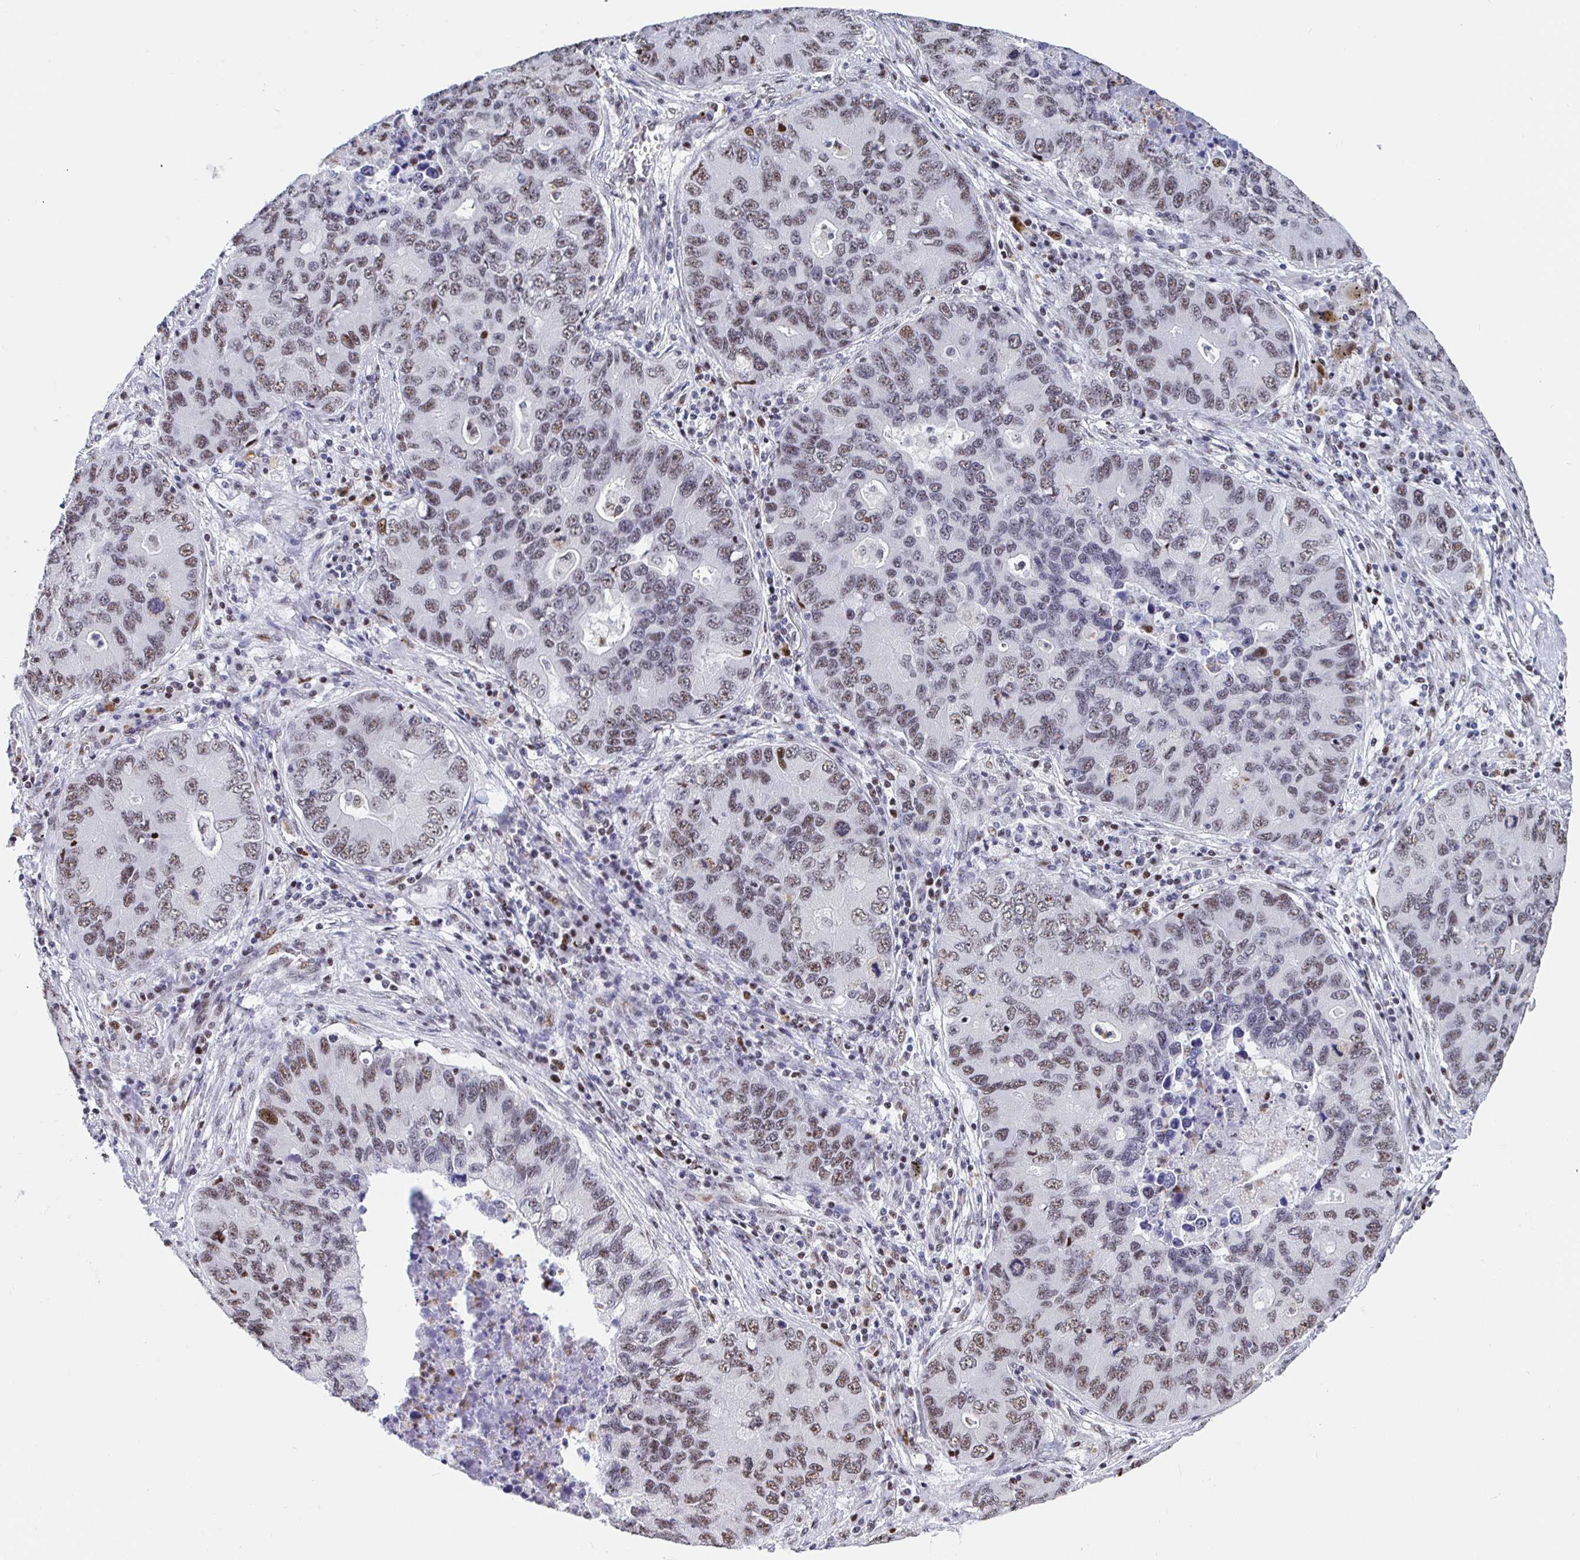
{"staining": {"intensity": "weak", "quantity": "25%-75%", "location": "nuclear"}, "tissue": "lung cancer", "cell_type": "Tumor cells", "image_type": "cancer", "snomed": [{"axis": "morphology", "description": "Adenocarcinoma, NOS"}, {"axis": "morphology", "description": "Adenocarcinoma, metastatic, NOS"}, {"axis": "topography", "description": "Lymph node"}, {"axis": "topography", "description": "Lung"}], "caption": "About 25%-75% of tumor cells in lung cancer (metastatic adenocarcinoma) reveal weak nuclear protein expression as visualized by brown immunohistochemical staining.", "gene": "SETD5", "patient": {"sex": "female", "age": 54}}